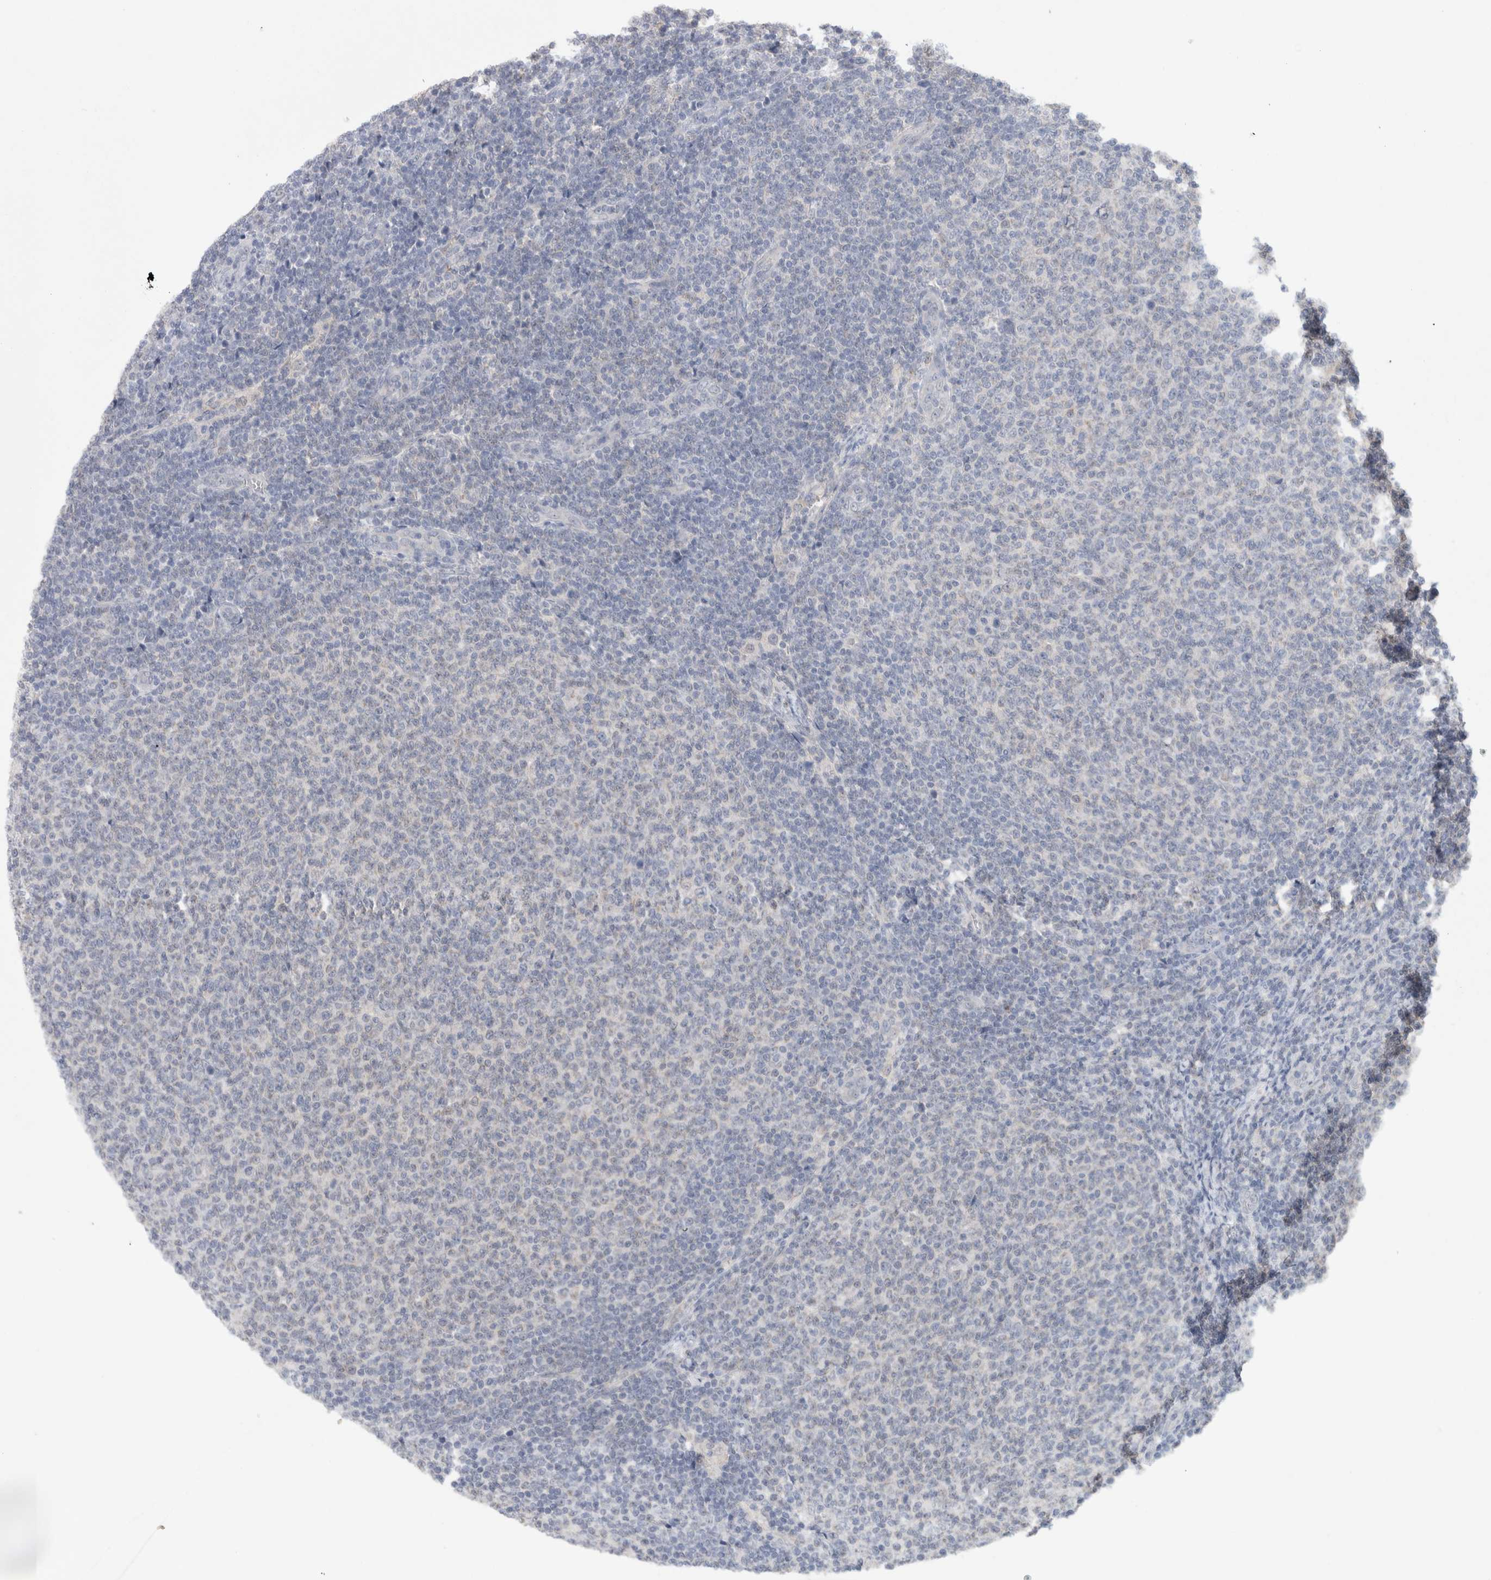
{"staining": {"intensity": "negative", "quantity": "none", "location": "none"}, "tissue": "lymphoma", "cell_type": "Tumor cells", "image_type": "cancer", "snomed": [{"axis": "morphology", "description": "Malignant lymphoma, non-Hodgkin's type, Low grade"}, {"axis": "topography", "description": "Lymph node"}], "caption": "Micrograph shows no protein staining in tumor cells of low-grade malignant lymphoma, non-Hodgkin's type tissue.", "gene": "RAB14", "patient": {"sex": "male", "age": 66}}